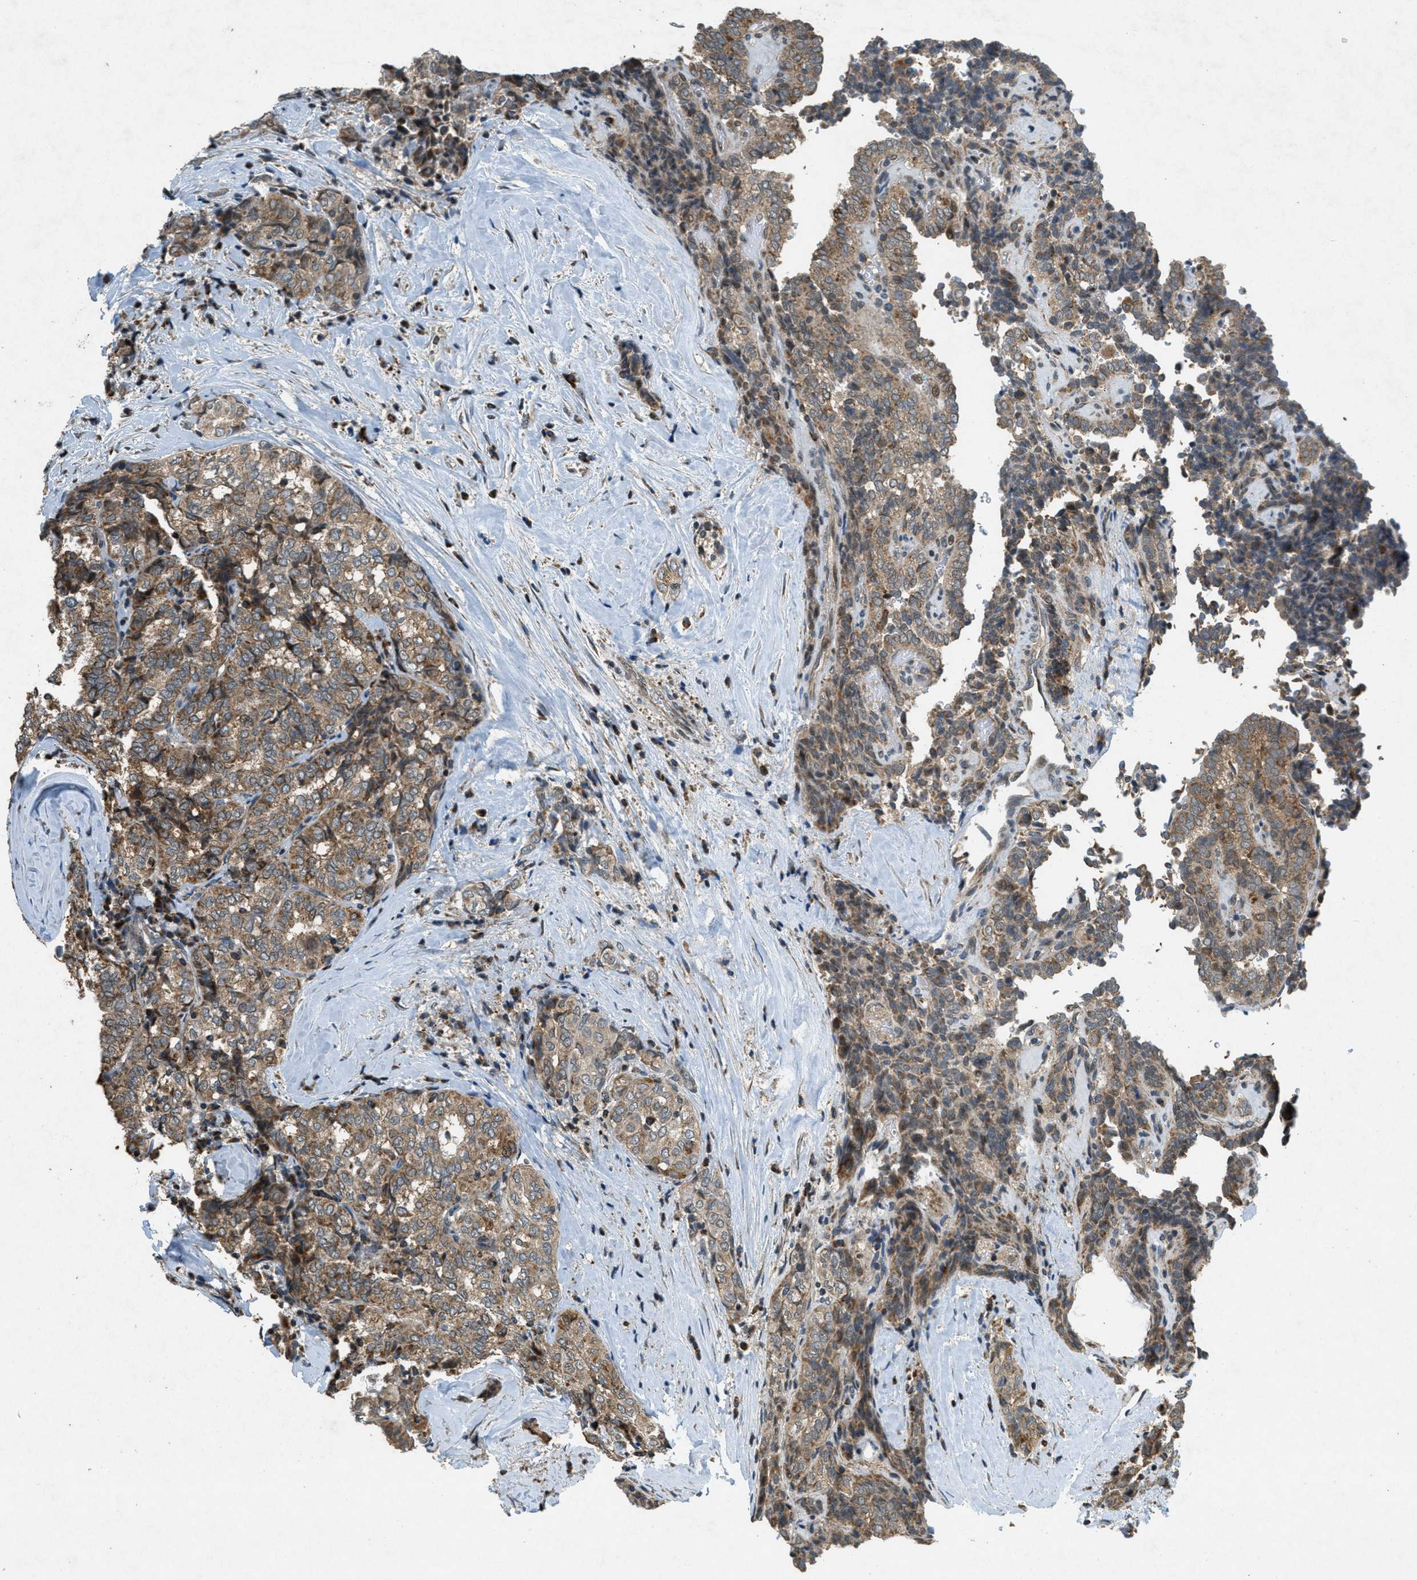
{"staining": {"intensity": "moderate", "quantity": ">75%", "location": "cytoplasmic/membranous"}, "tissue": "thyroid cancer", "cell_type": "Tumor cells", "image_type": "cancer", "snomed": [{"axis": "morphology", "description": "Normal tissue, NOS"}, {"axis": "morphology", "description": "Papillary adenocarcinoma, NOS"}, {"axis": "topography", "description": "Thyroid gland"}], "caption": "A high-resolution photomicrograph shows IHC staining of thyroid papillary adenocarcinoma, which shows moderate cytoplasmic/membranous expression in about >75% of tumor cells.", "gene": "PPP1R15A", "patient": {"sex": "female", "age": 30}}